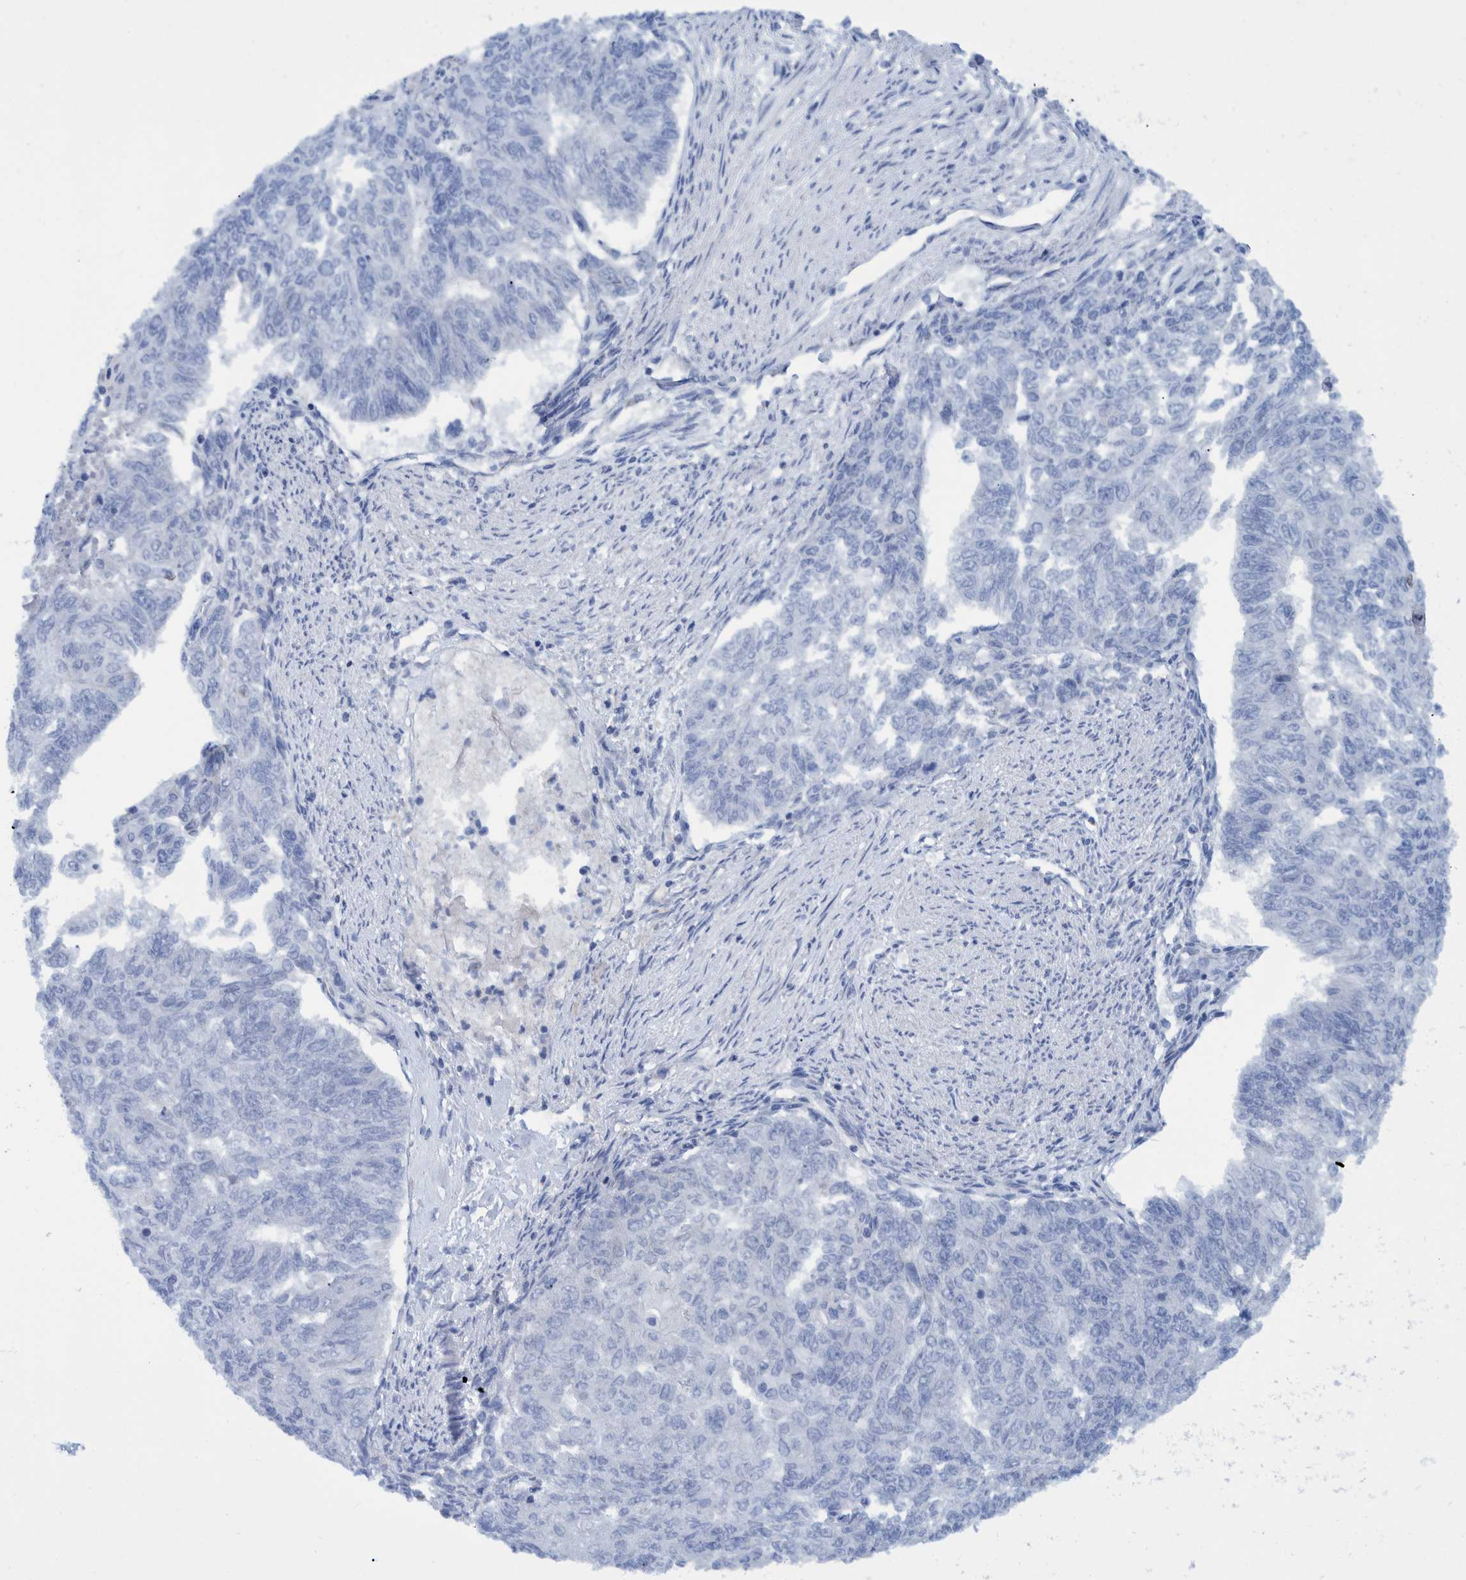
{"staining": {"intensity": "negative", "quantity": "none", "location": "none"}, "tissue": "endometrial cancer", "cell_type": "Tumor cells", "image_type": "cancer", "snomed": [{"axis": "morphology", "description": "Adenocarcinoma, NOS"}, {"axis": "topography", "description": "Endometrium"}], "caption": "IHC photomicrograph of neoplastic tissue: human adenocarcinoma (endometrial) stained with DAB displays no significant protein expression in tumor cells.", "gene": "BZW2", "patient": {"sex": "female", "age": 32}}